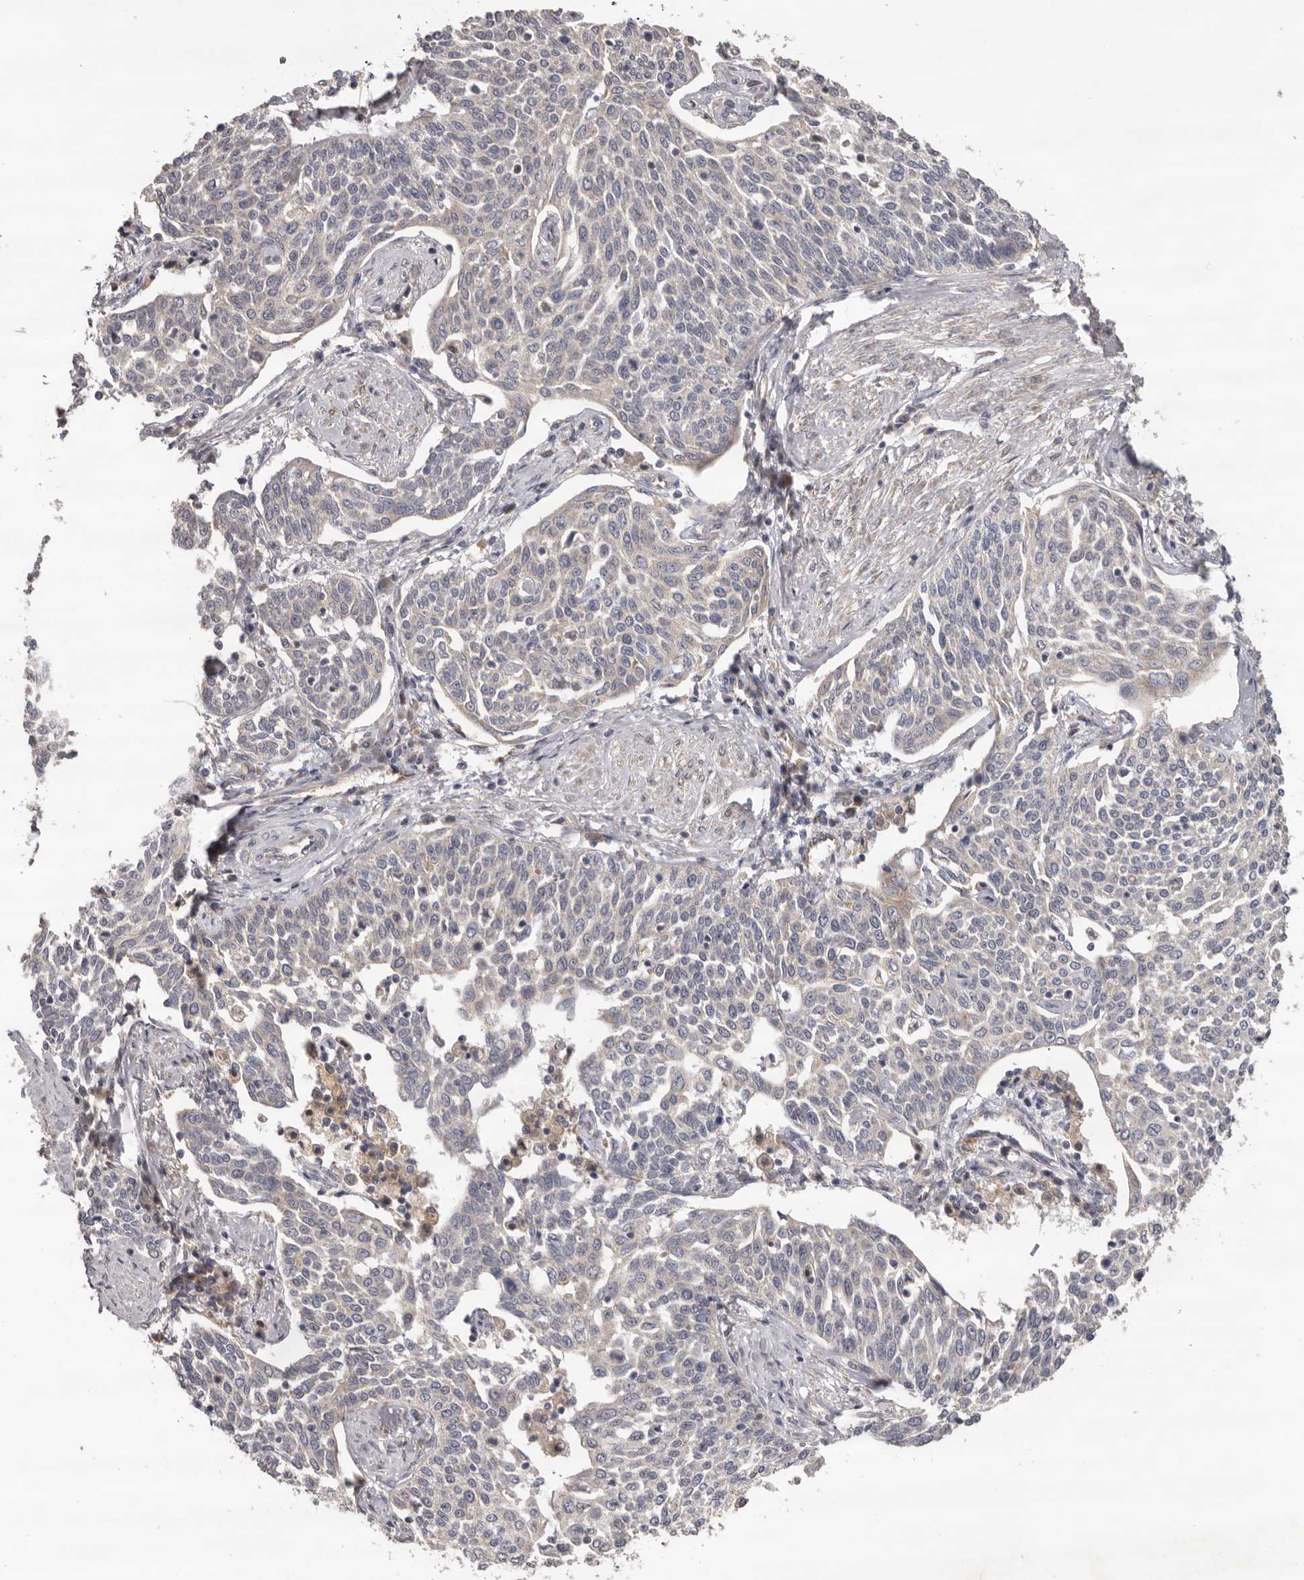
{"staining": {"intensity": "negative", "quantity": "none", "location": "none"}, "tissue": "cervical cancer", "cell_type": "Tumor cells", "image_type": "cancer", "snomed": [{"axis": "morphology", "description": "Squamous cell carcinoma, NOS"}, {"axis": "topography", "description": "Cervix"}], "caption": "There is no significant staining in tumor cells of squamous cell carcinoma (cervical).", "gene": "HINT3", "patient": {"sex": "female", "age": 34}}